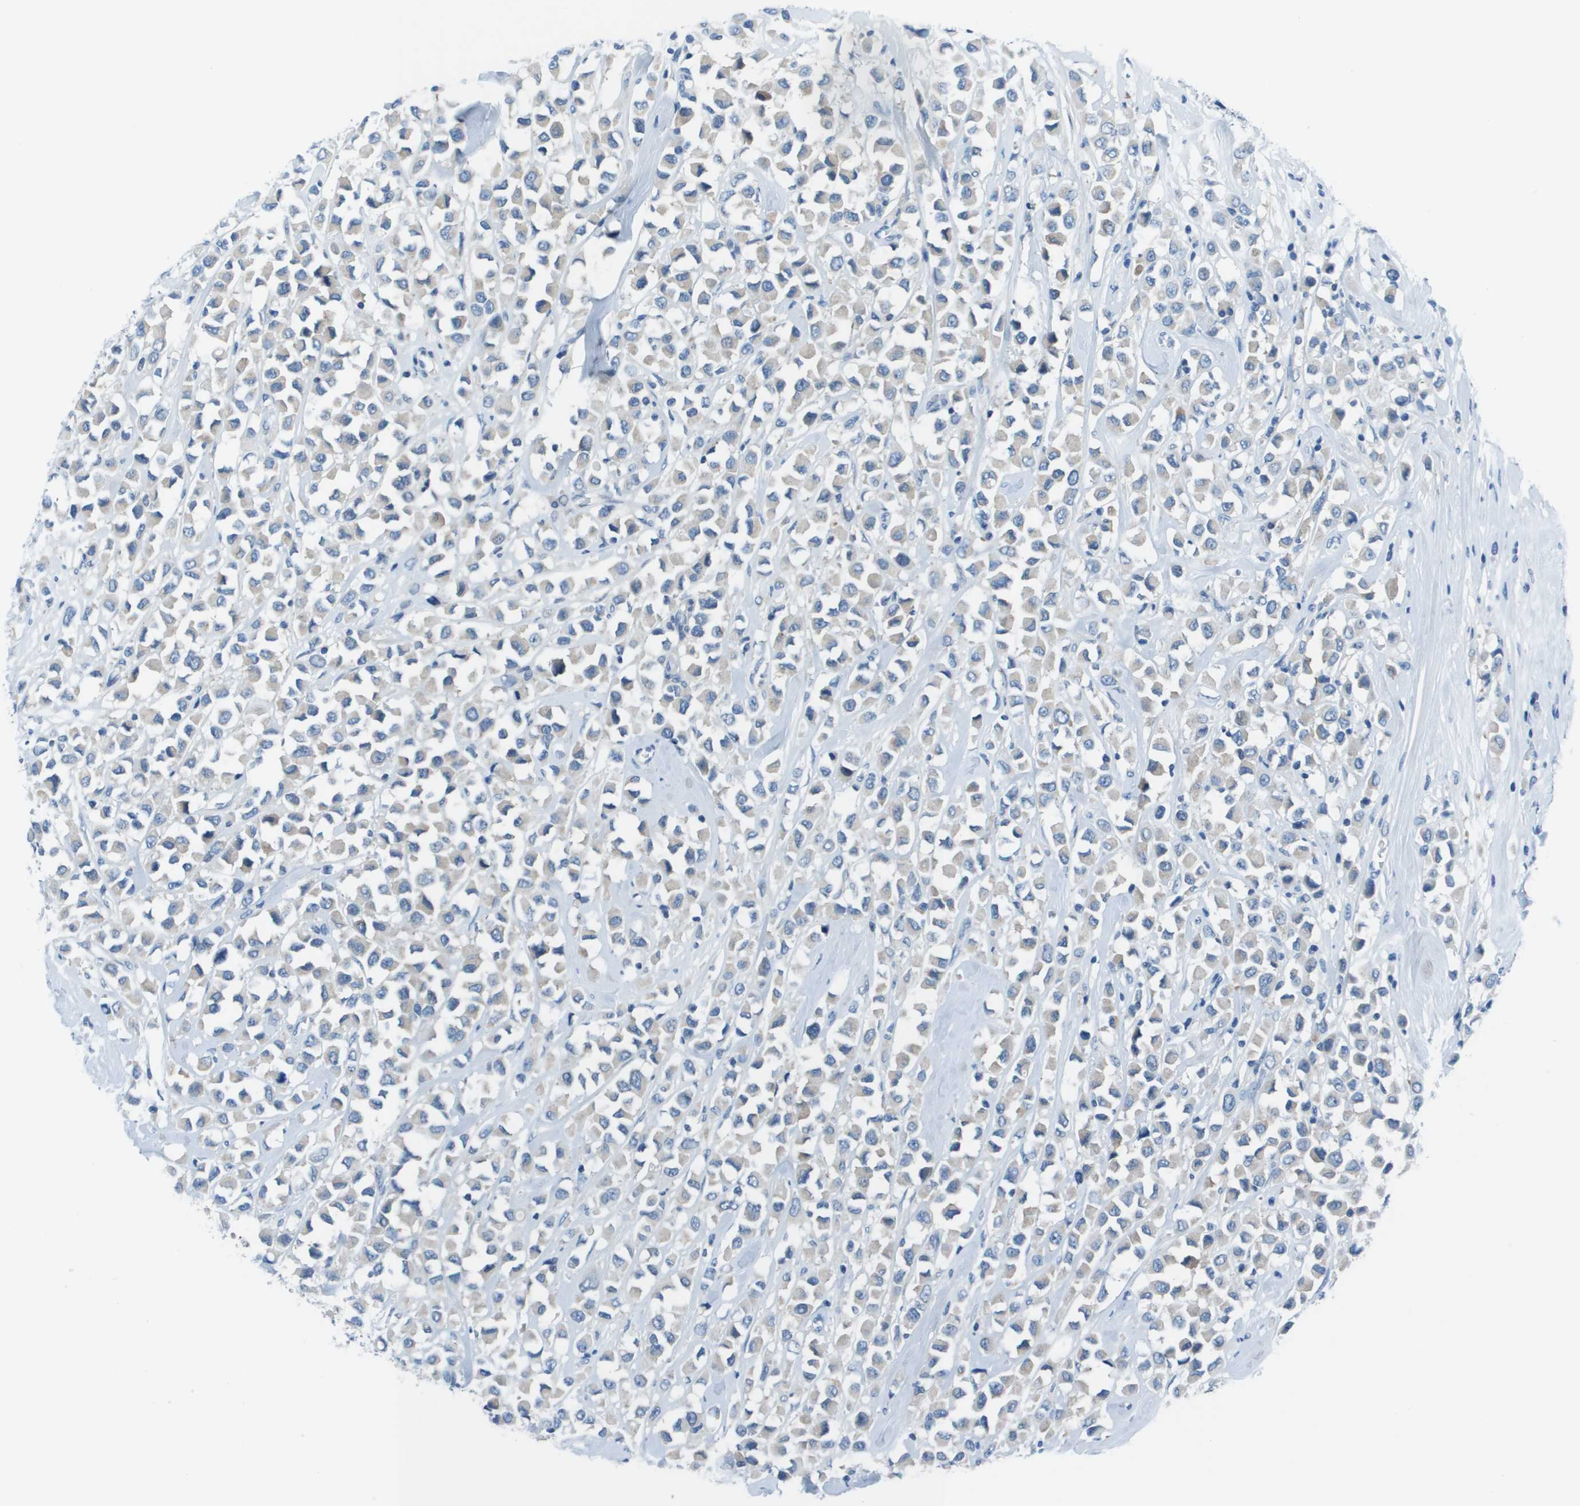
{"staining": {"intensity": "weak", "quantity": "<25%", "location": "cytoplasmic/membranous"}, "tissue": "breast cancer", "cell_type": "Tumor cells", "image_type": "cancer", "snomed": [{"axis": "morphology", "description": "Duct carcinoma"}, {"axis": "topography", "description": "Breast"}], "caption": "Histopathology image shows no significant protein positivity in tumor cells of intraductal carcinoma (breast).", "gene": "STIP1", "patient": {"sex": "female", "age": 61}}